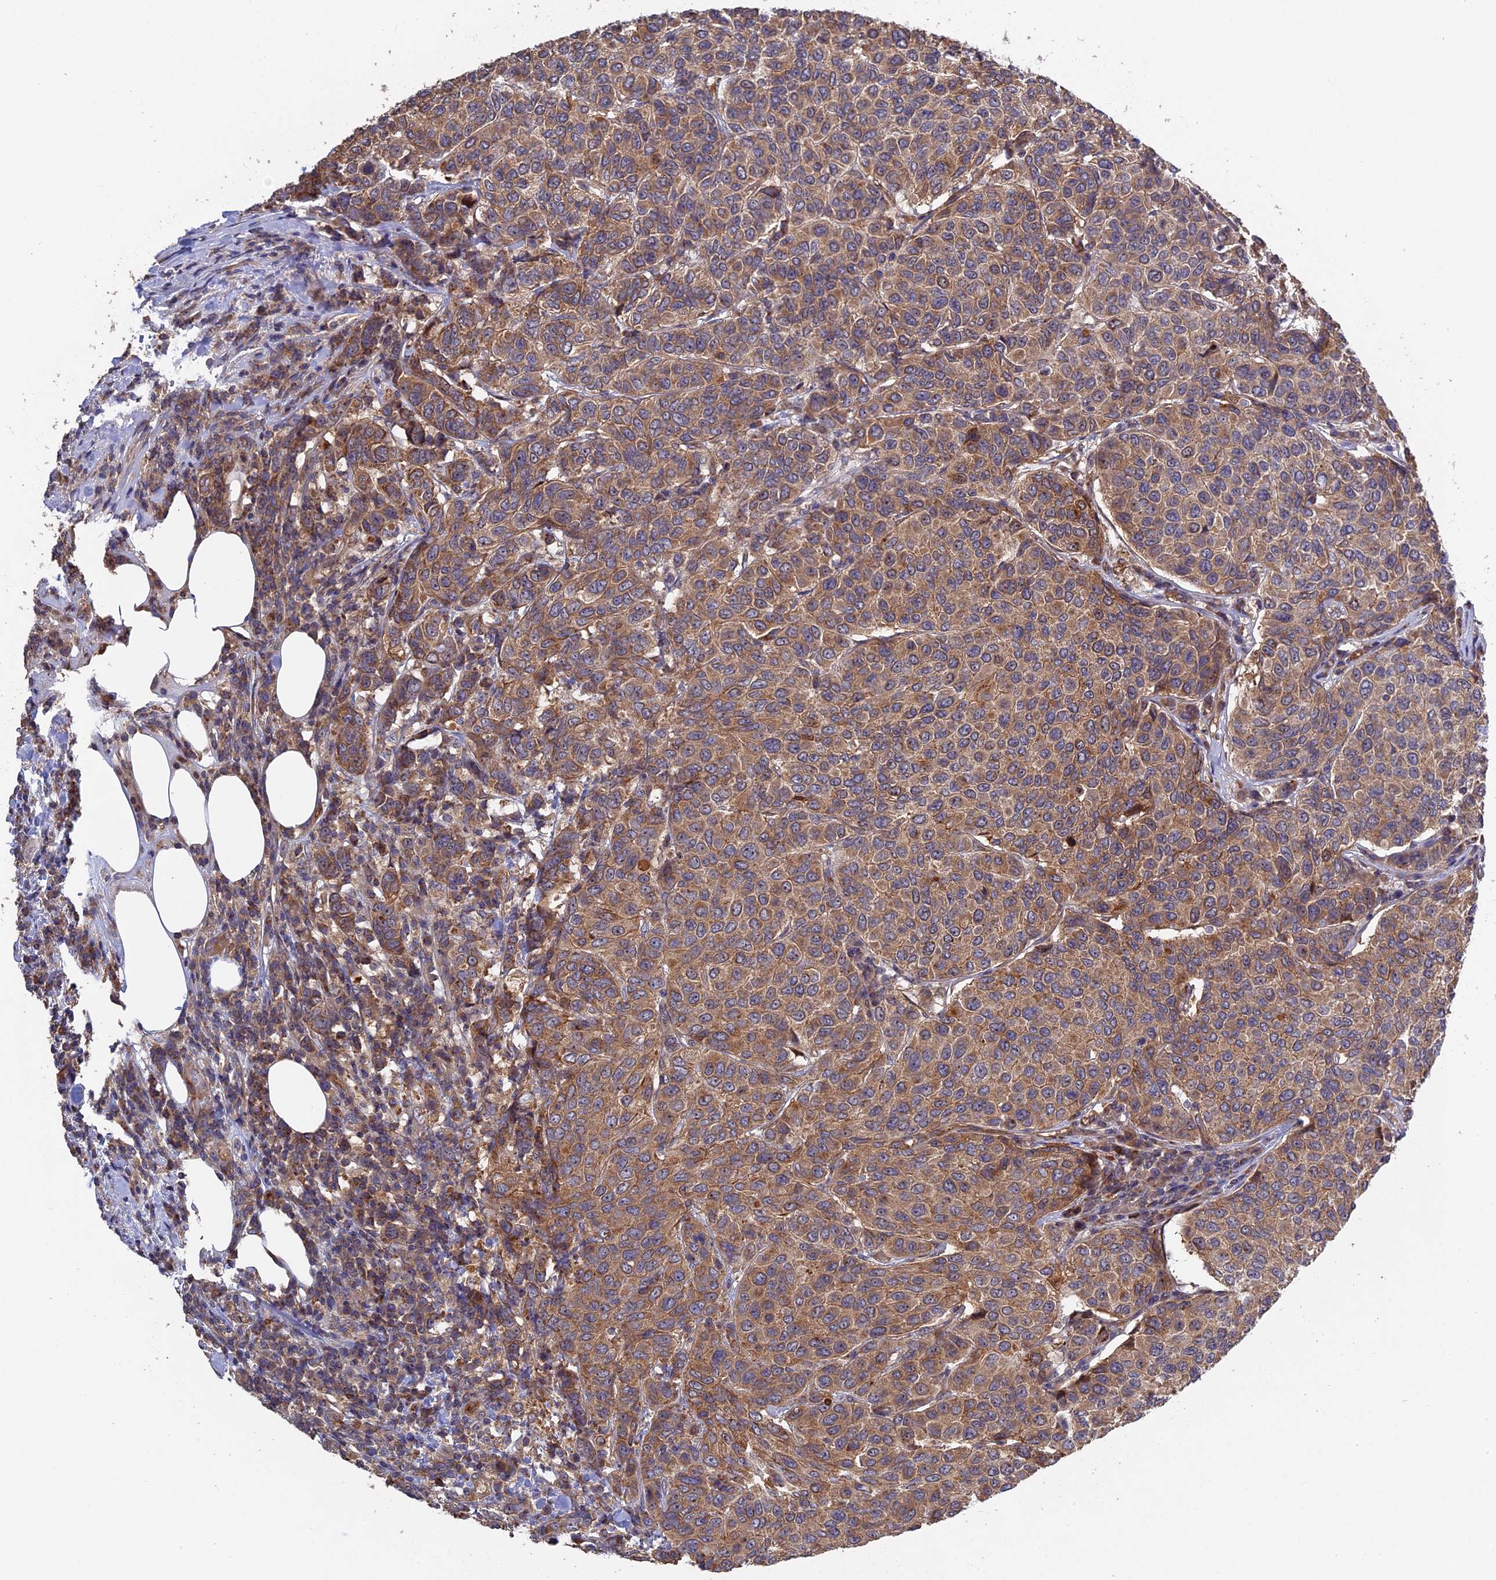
{"staining": {"intensity": "moderate", "quantity": ">75%", "location": "cytoplasmic/membranous"}, "tissue": "breast cancer", "cell_type": "Tumor cells", "image_type": "cancer", "snomed": [{"axis": "morphology", "description": "Duct carcinoma"}, {"axis": "topography", "description": "Breast"}], "caption": "High-power microscopy captured an immunohistochemistry micrograph of invasive ductal carcinoma (breast), revealing moderate cytoplasmic/membranous positivity in approximately >75% of tumor cells.", "gene": "FERMT1", "patient": {"sex": "female", "age": 55}}